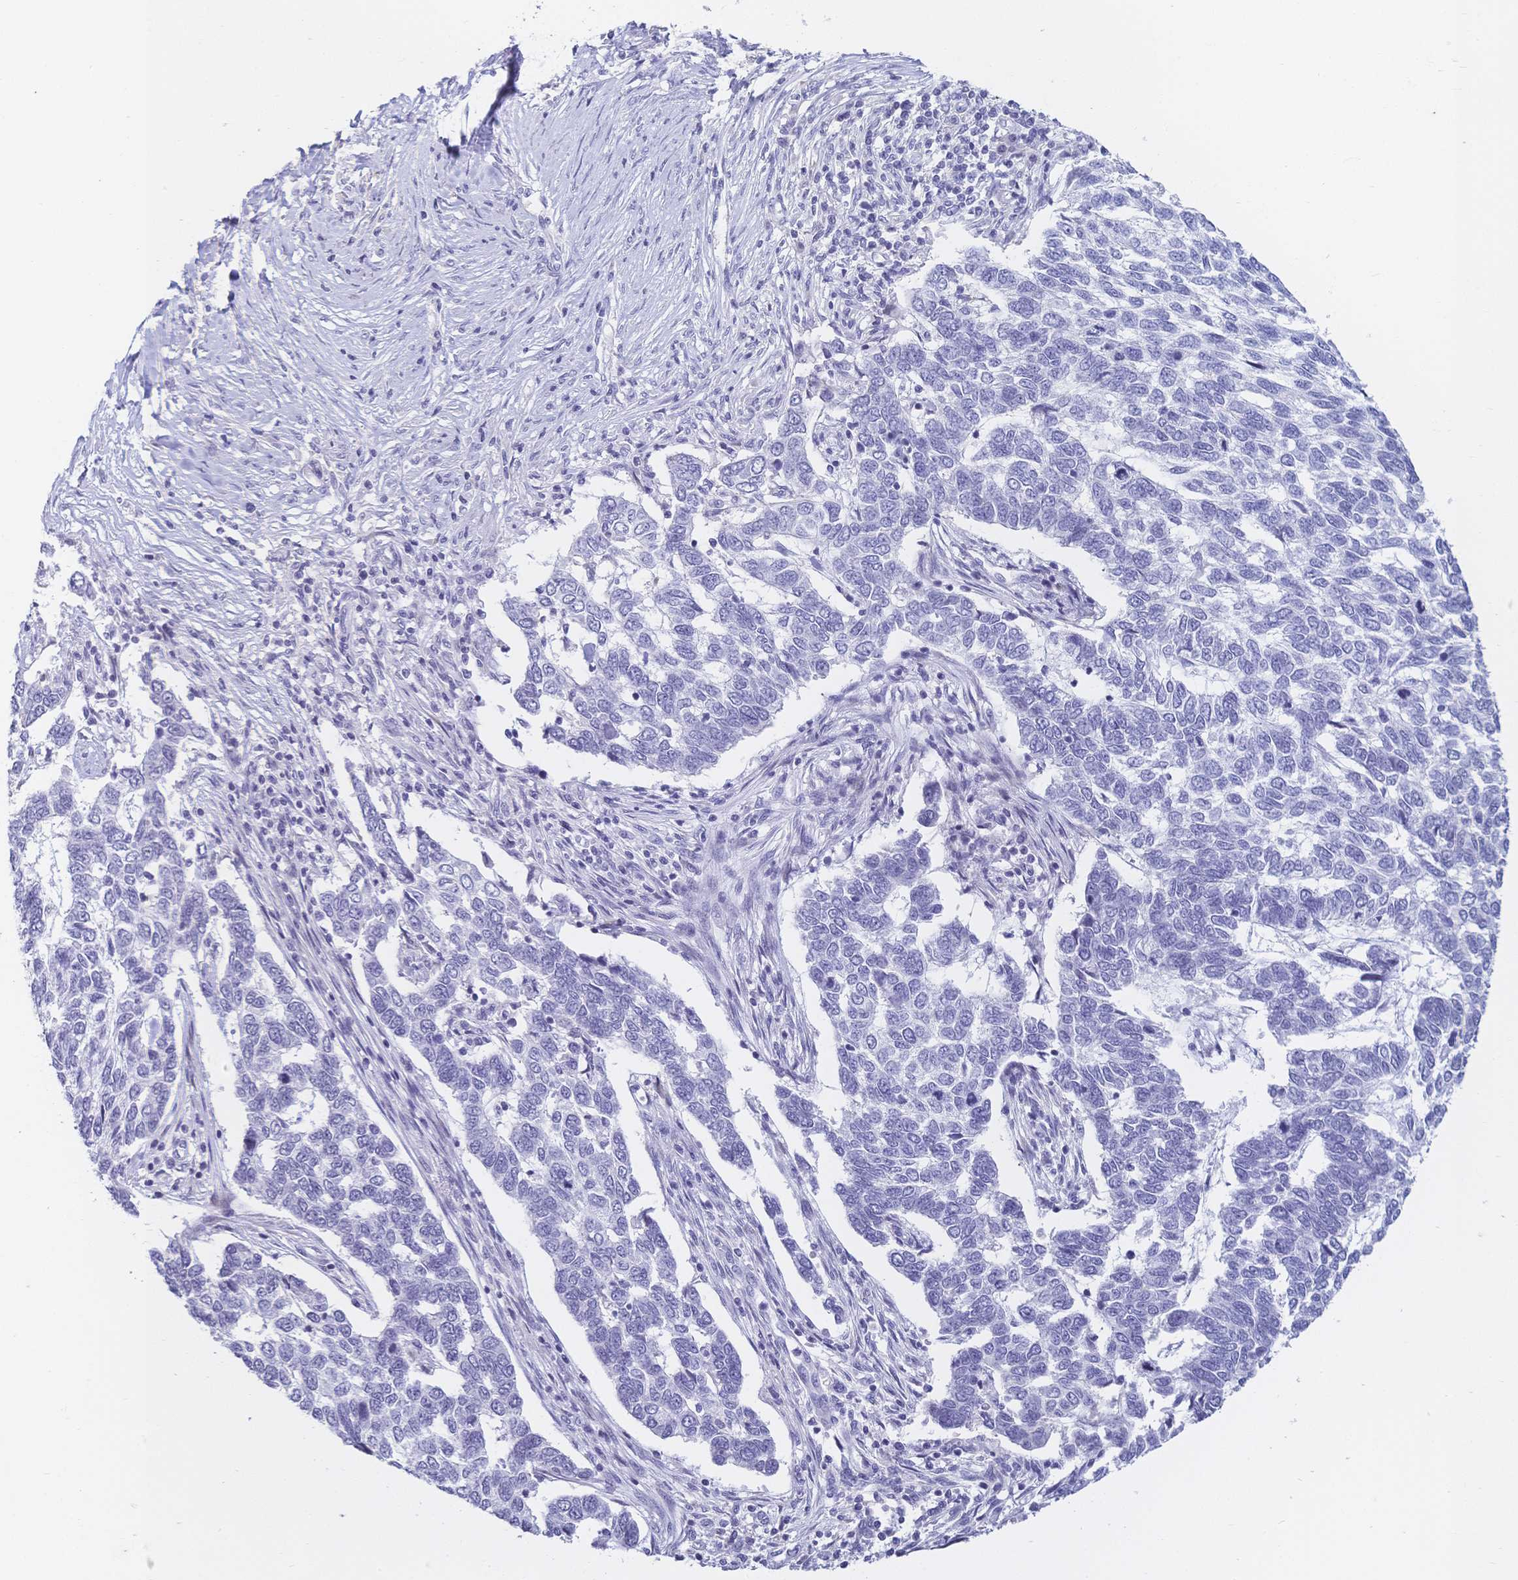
{"staining": {"intensity": "negative", "quantity": "none", "location": "none"}, "tissue": "skin cancer", "cell_type": "Tumor cells", "image_type": "cancer", "snomed": [{"axis": "morphology", "description": "Basal cell carcinoma"}, {"axis": "topography", "description": "Skin"}], "caption": "DAB (3,3'-diaminobenzidine) immunohistochemical staining of human basal cell carcinoma (skin) exhibits no significant staining in tumor cells. (DAB immunohistochemistry (IHC), high magnification).", "gene": "CR2", "patient": {"sex": "female", "age": 65}}